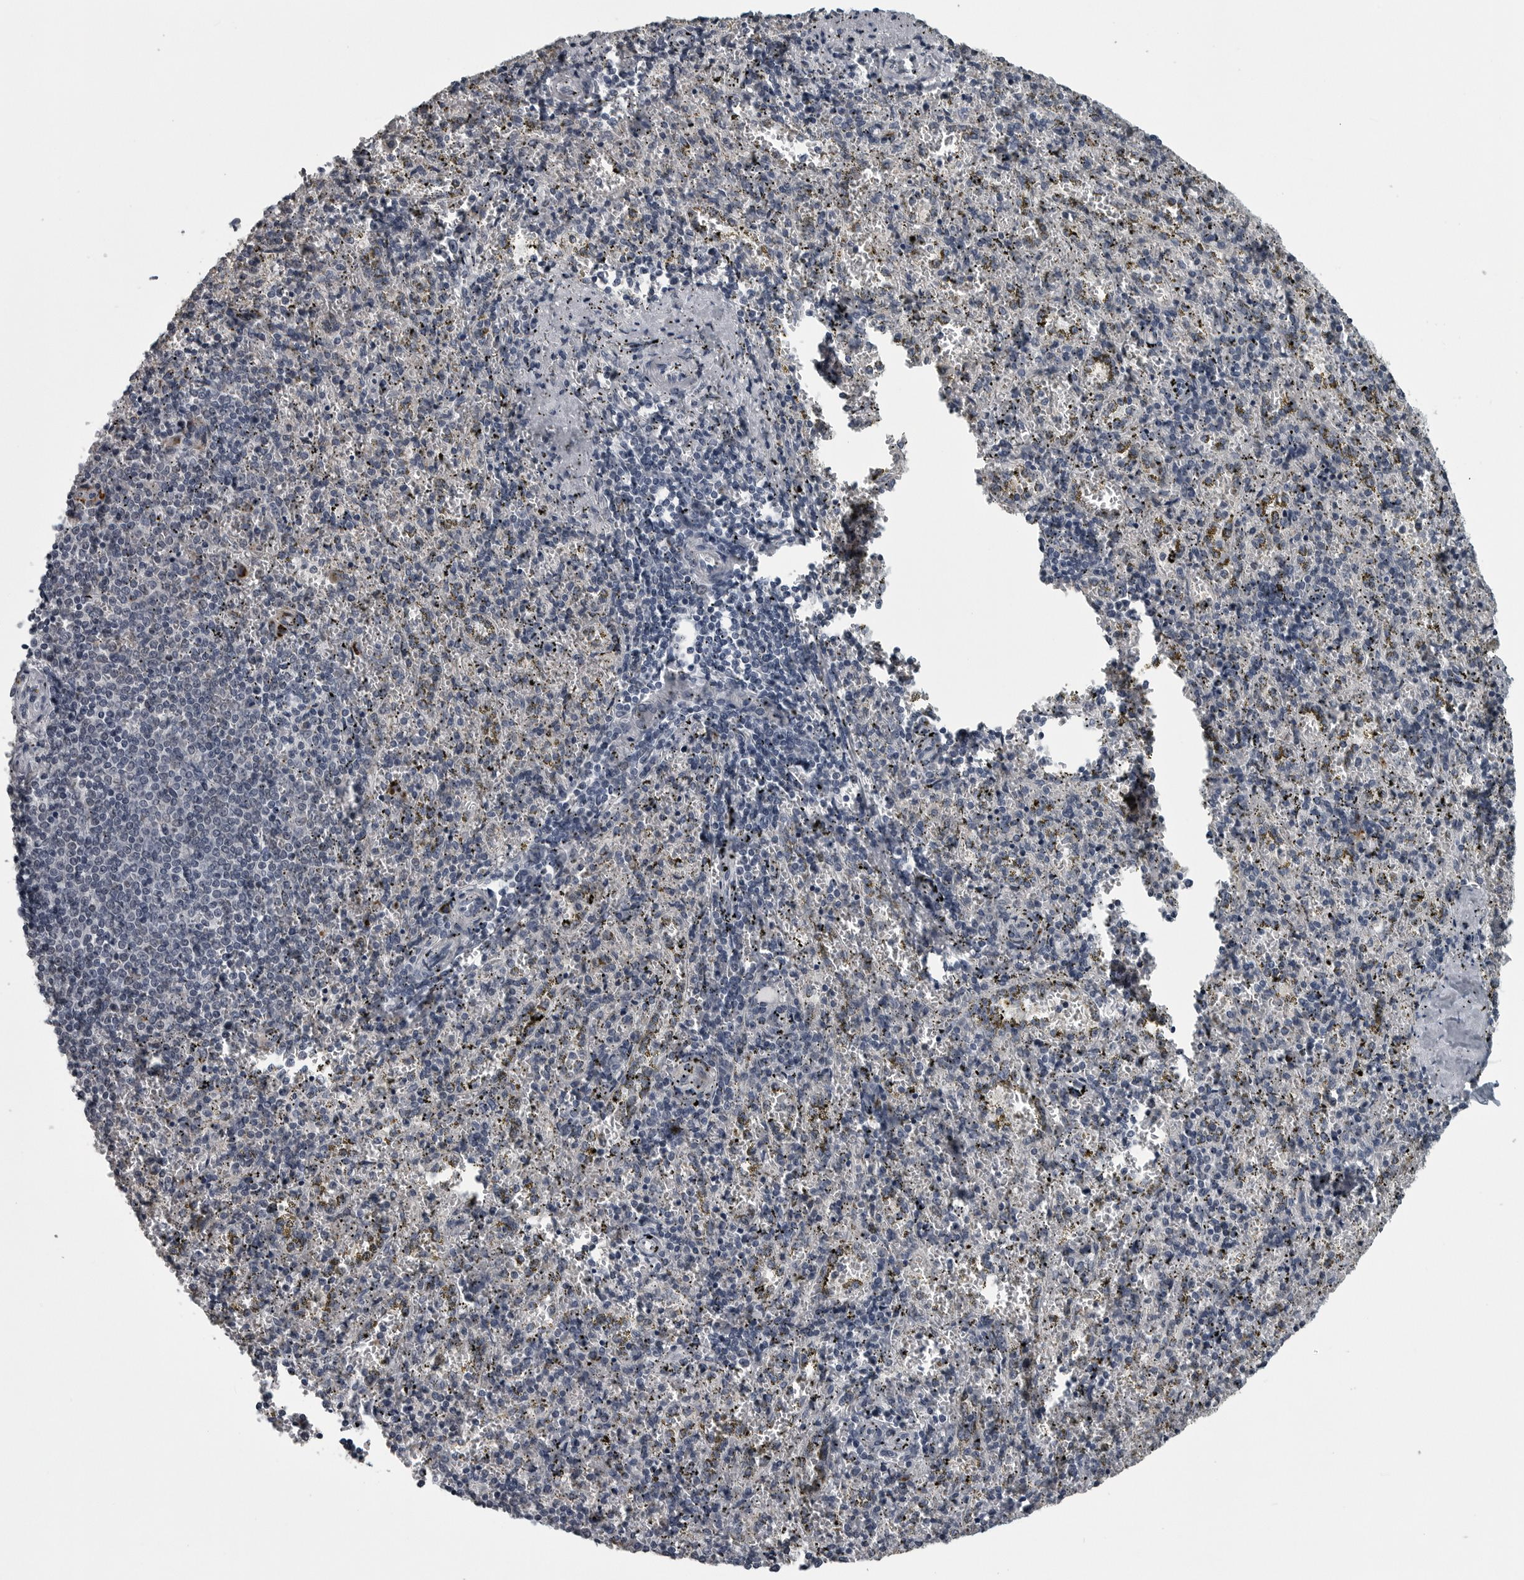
{"staining": {"intensity": "negative", "quantity": "none", "location": "none"}, "tissue": "spleen", "cell_type": "Cells in red pulp", "image_type": "normal", "snomed": [{"axis": "morphology", "description": "Normal tissue, NOS"}, {"axis": "topography", "description": "Spleen"}], "caption": "Human spleen stained for a protein using immunohistochemistry (IHC) shows no expression in cells in red pulp.", "gene": "LYSMD1", "patient": {"sex": "male", "age": 11}}